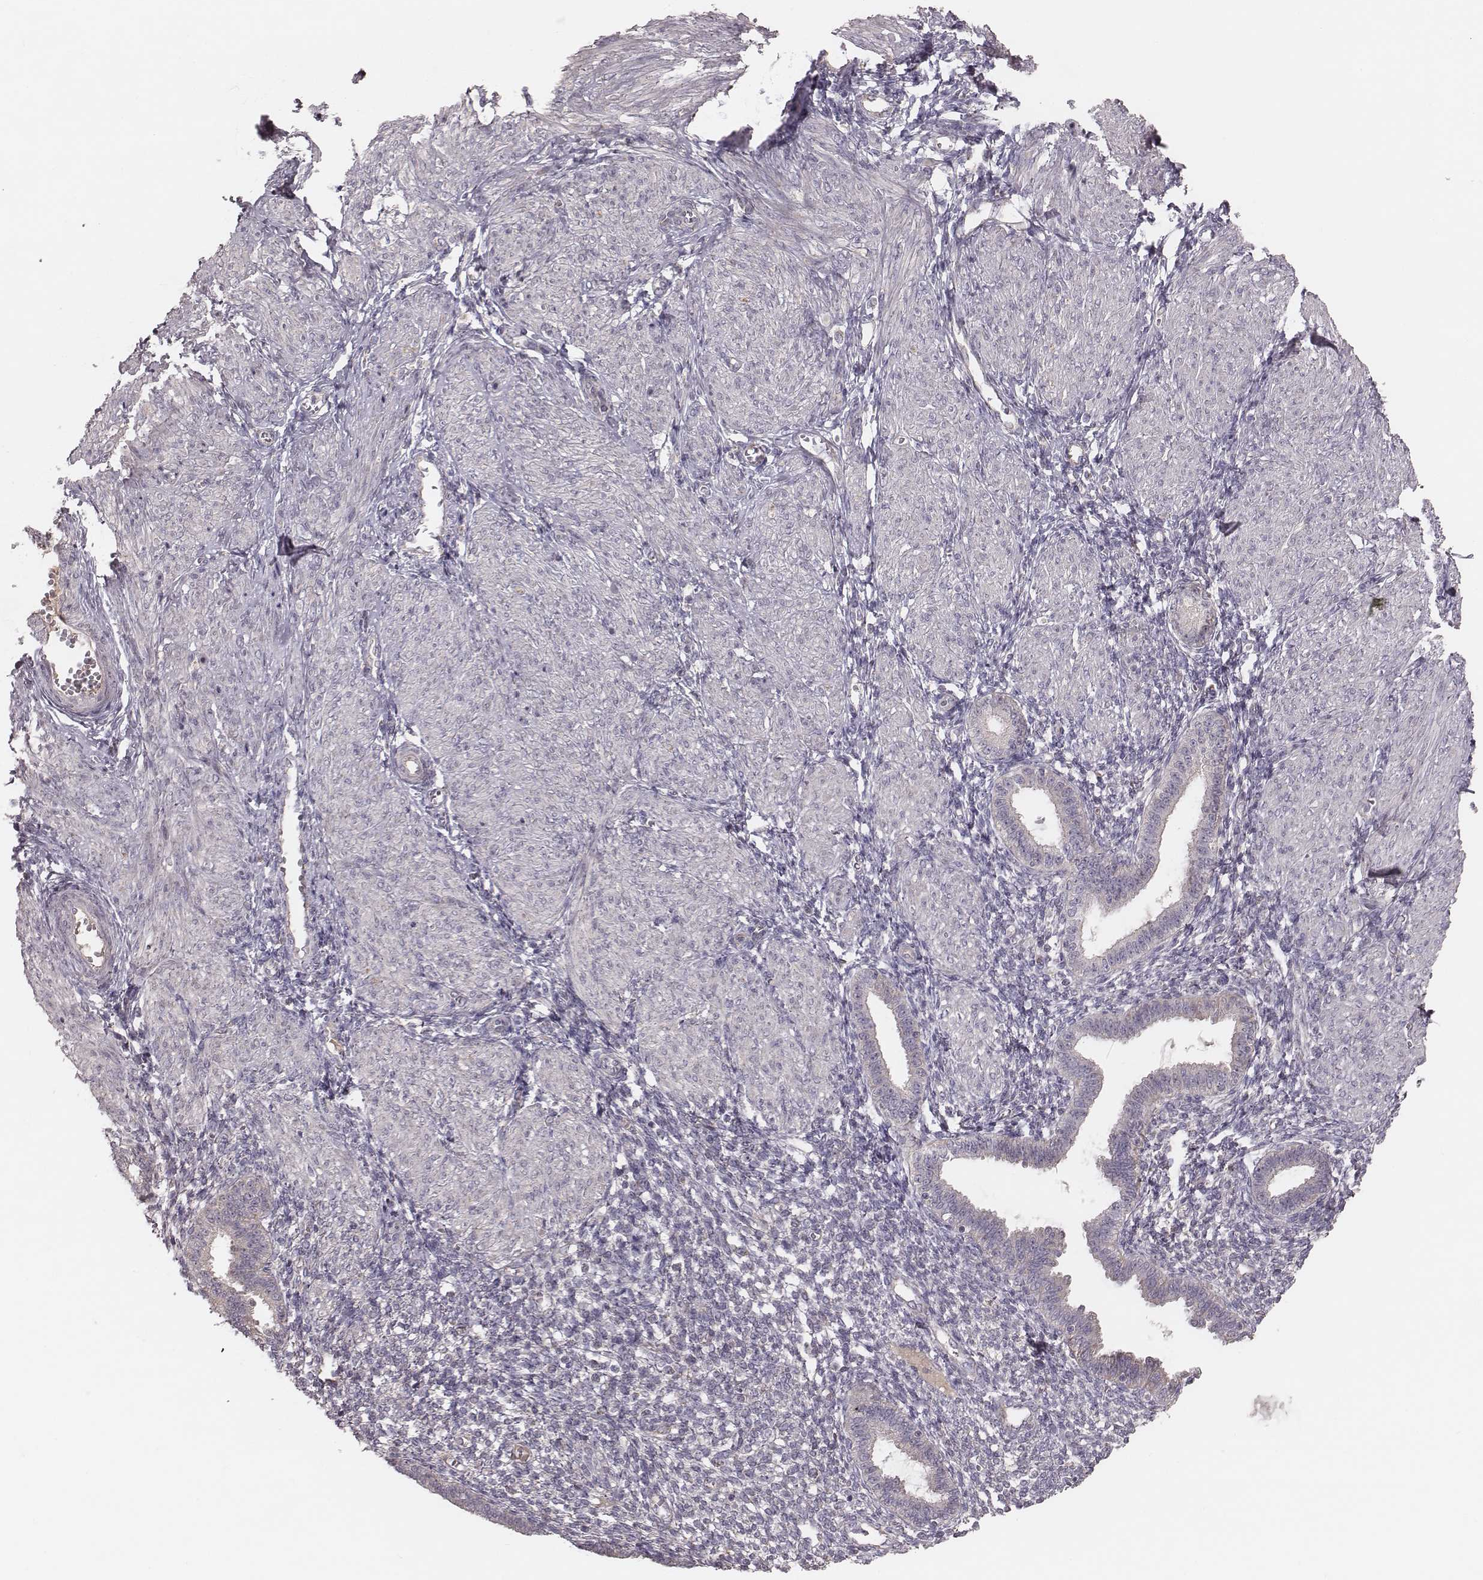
{"staining": {"intensity": "negative", "quantity": "none", "location": "none"}, "tissue": "endometrium", "cell_type": "Cells in endometrial stroma", "image_type": "normal", "snomed": [{"axis": "morphology", "description": "Normal tissue, NOS"}, {"axis": "topography", "description": "Endometrium"}], "caption": "A high-resolution micrograph shows immunohistochemistry staining of unremarkable endometrium, which displays no significant staining in cells in endometrial stroma.", "gene": "MRPS27", "patient": {"sex": "female", "age": 36}}